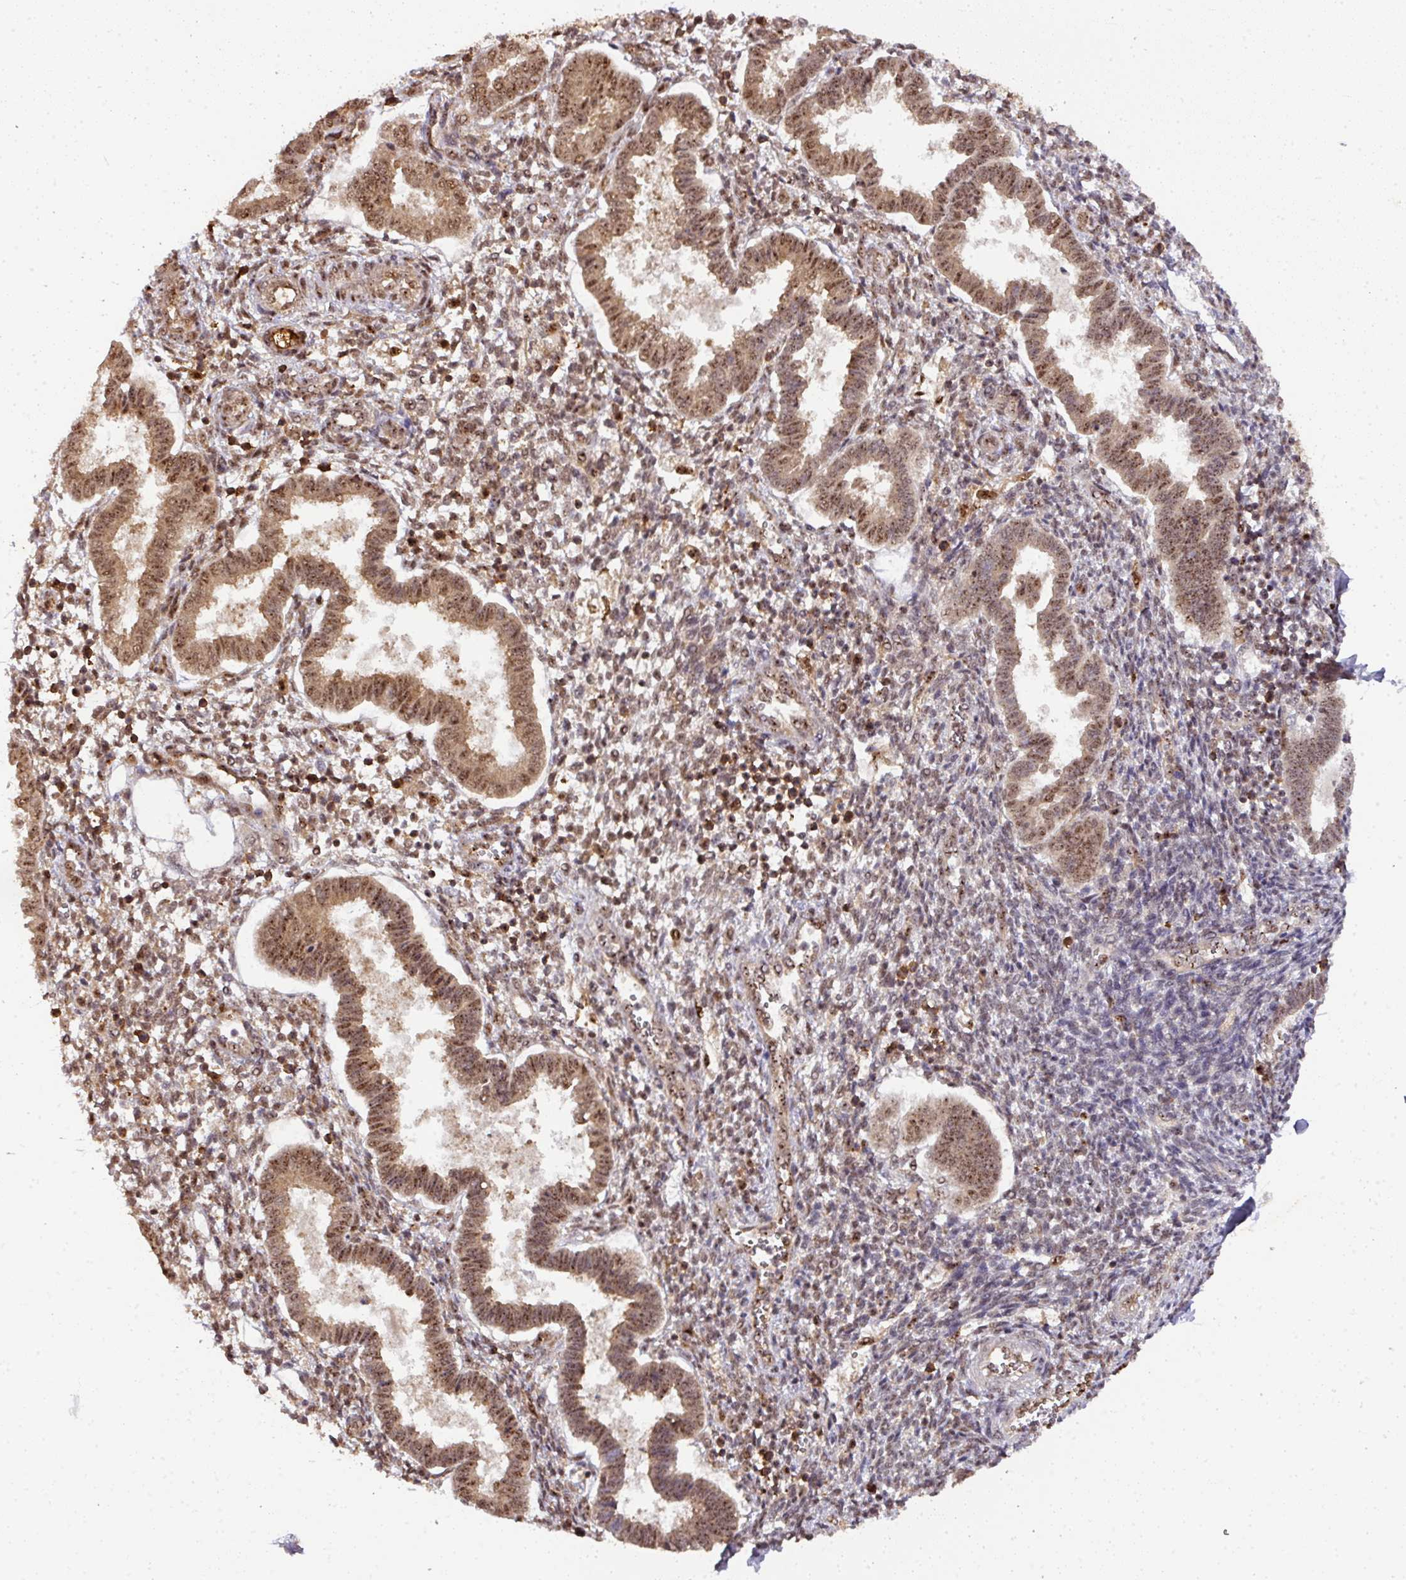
{"staining": {"intensity": "moderate", "quantity": "25%-75%", "location": "nuclear"}, "tissue": "endometrium", "cell_type": "Cells in endometrial stroma", "image_type": "normal", "snomed": [{"axis": "morphology", "description": "Normal tissue, NOS"}, {"axis": "topography", "description": "Endometrium"}], "caption": "Immunohistochemistry micrograph of normal endometrium stained for a protein (brown), which reveals medium levels of moderate nuclear staining in approximately 25%-75% of cells in endometrial stroma.", "gene": "RANBP9", "patient": {"sex": "female", "age": 24}}